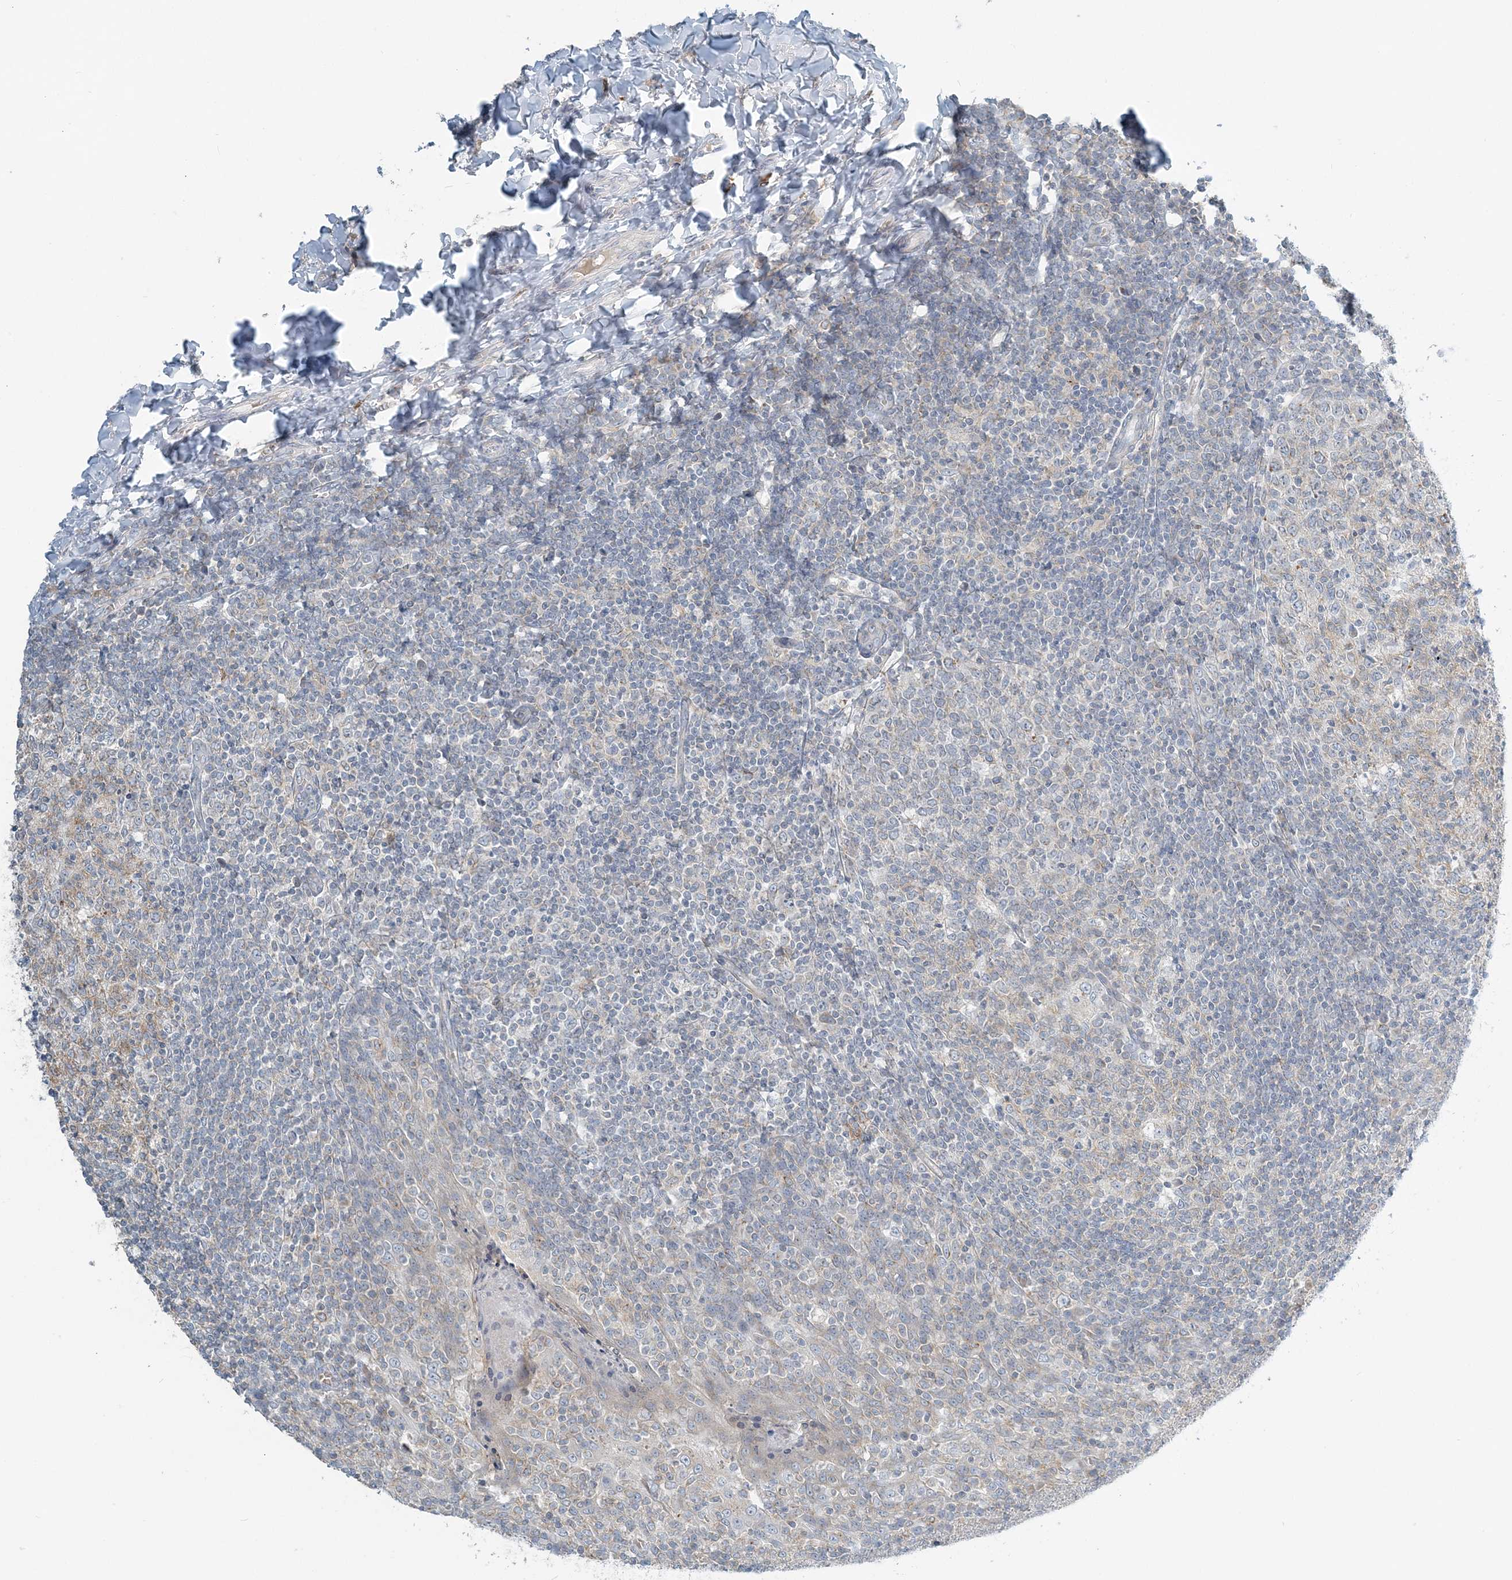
{"staining": {"intensity": "negative", "quantity": "none", "location": "none"}, "tissue": "tonsil", "cell_type": "Germinal center cells", "image_type": "normal", "snomed": [{"axis": "morphology", "description": "Normal tissue, NOS"}, {"axis": "topography", "description": "Tonsil"}], "caption": "Germinal center cells are negative for protein expression in normal human tonsil. (DAB (3,3'-diaminobenzidine) immunohistochemistry (IHC), high magnification).", "gene": "NAA11", "patient": {"sex": "female", "age": 19}}